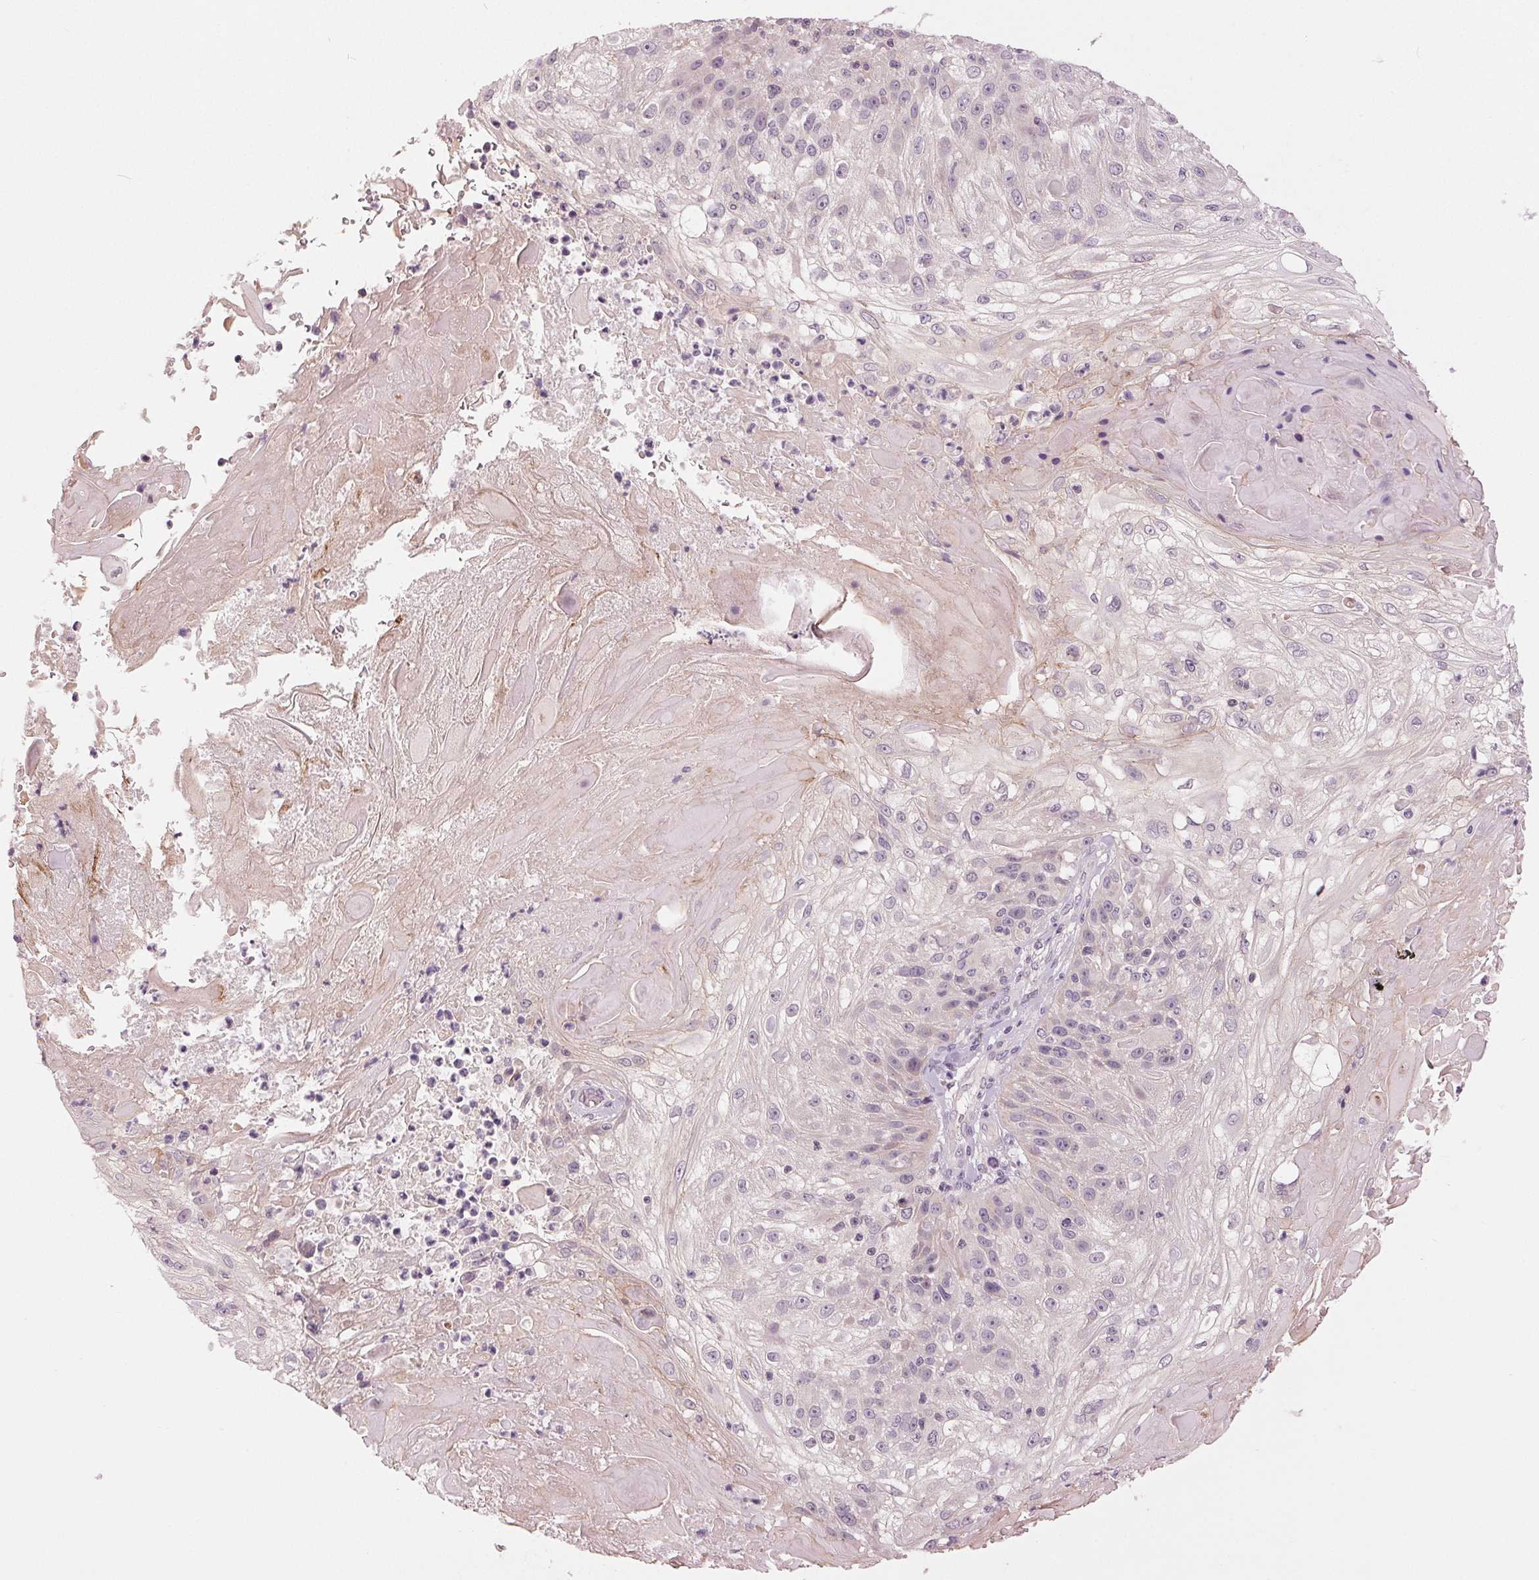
{"staining": {"intensity": "negative", "quantity": "none", "location": "none"}, "tissue": "skin cancer", "cell_type": "Tumor cells", "image_type": "cancer", "snomed": [{"axis": "morphology", "description": "Normal tissue, NOS"}, {"axis": "morphology", "description": "Squamous cell carcinoma, NOS"}, {"axis": "topography", "description": "Skin"}], "caption": "This photomicrograph is of skin cancer (squamous cell carcinoma) stained with IHC to label a protein in brown with the nuclei are counter-stained blue. There is no expression in tumor cells.", "gene": "ZNF605", "patient": {"sex": "female", "age": 83}}